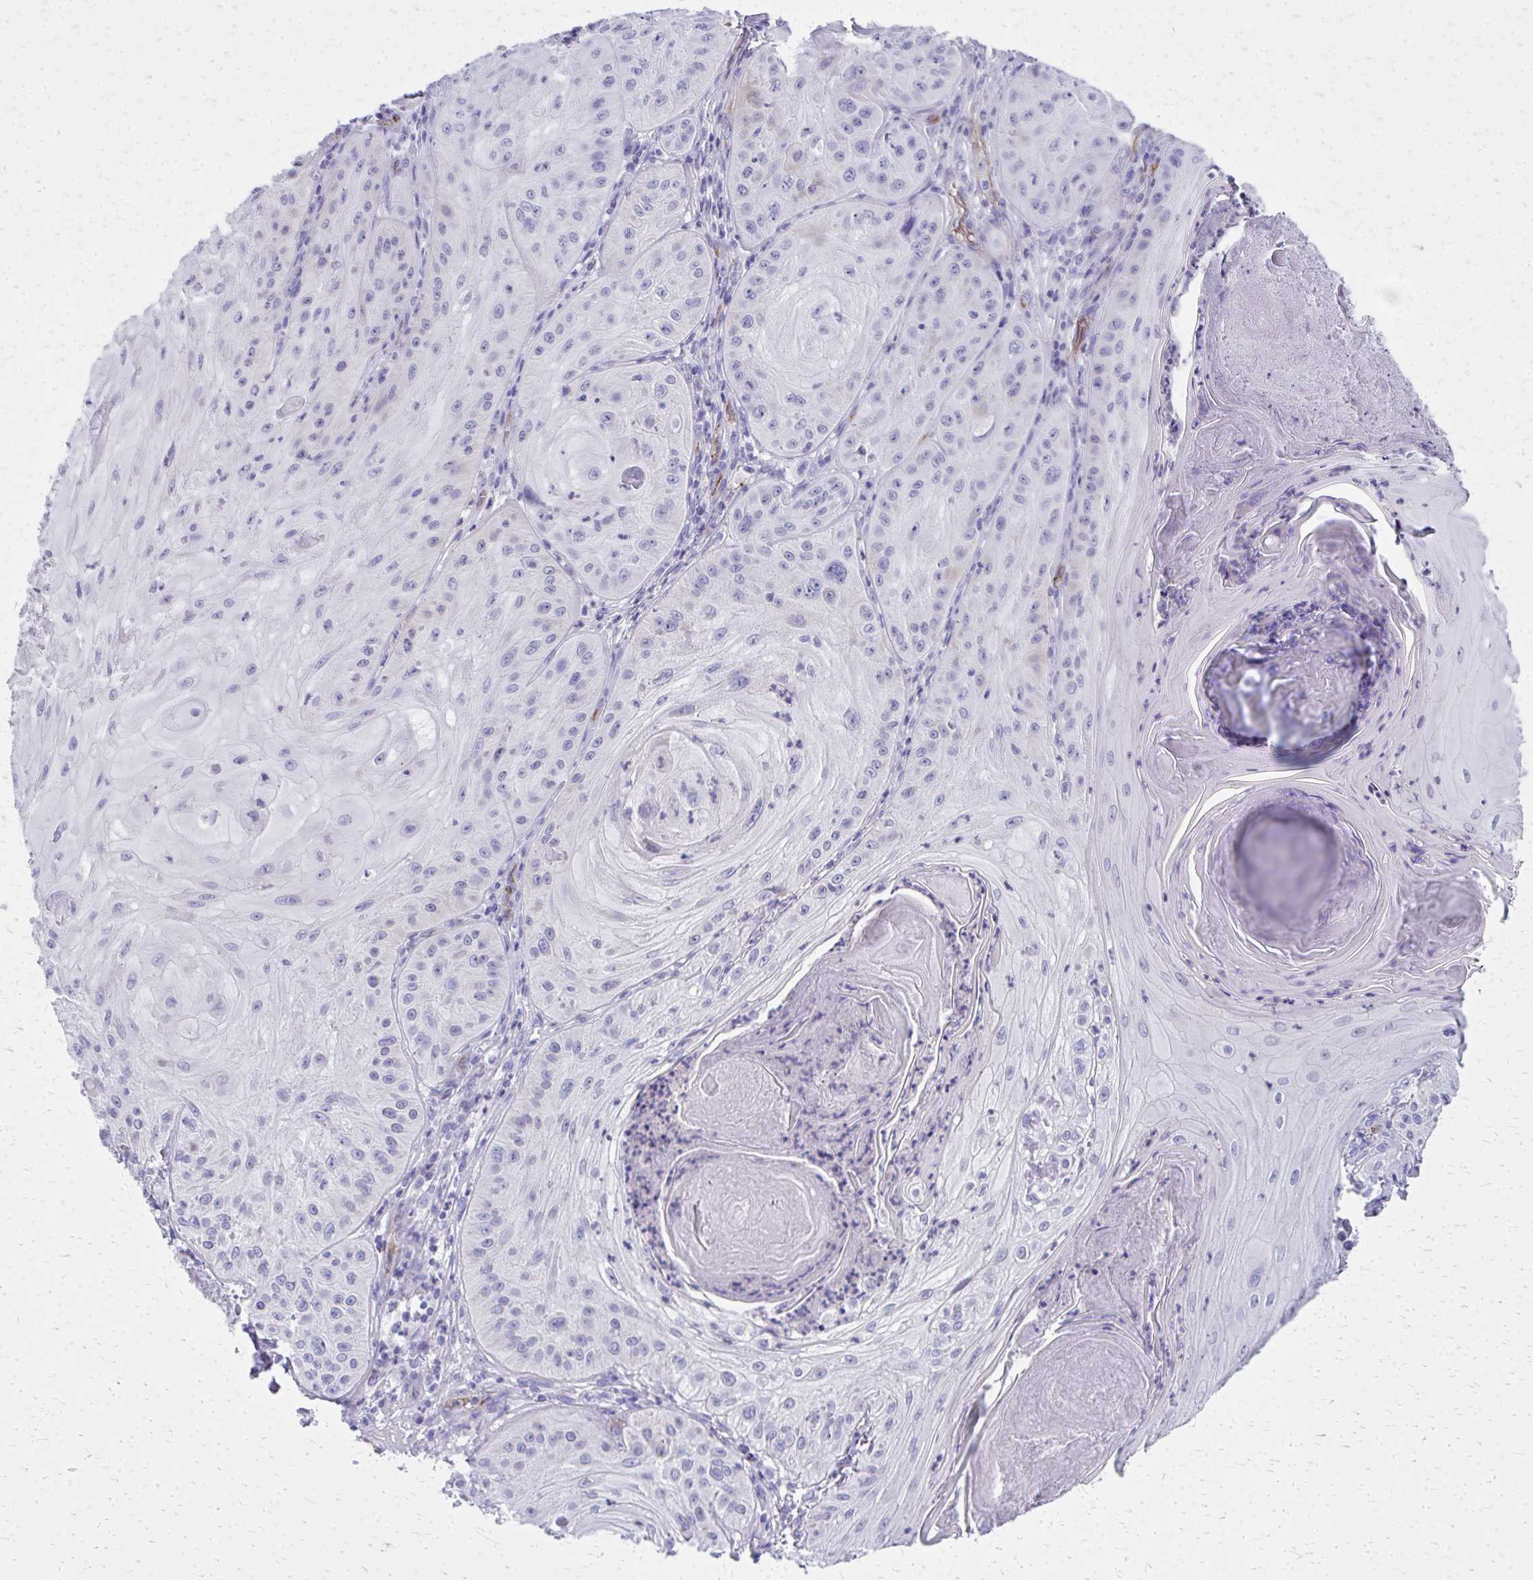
{"staining": {"intensity": "negative", "quantity": "none", "location": "none"}, "tissue": "skin cancer", "cell_type": "Tumor cells", "image_type": "cancer", "snomed": [{"axis": "morphology", "description": "Squamous cell carcinoma, NOS"}, {"axis": "topography", "description": "Skin"}], "caption": "This is an IHC micrograph of skin squamous cell carcinoma. There is no positivity in tumor cells.", "gene": "TPSG1", "patient": {"sex": "male", "age": 85}}